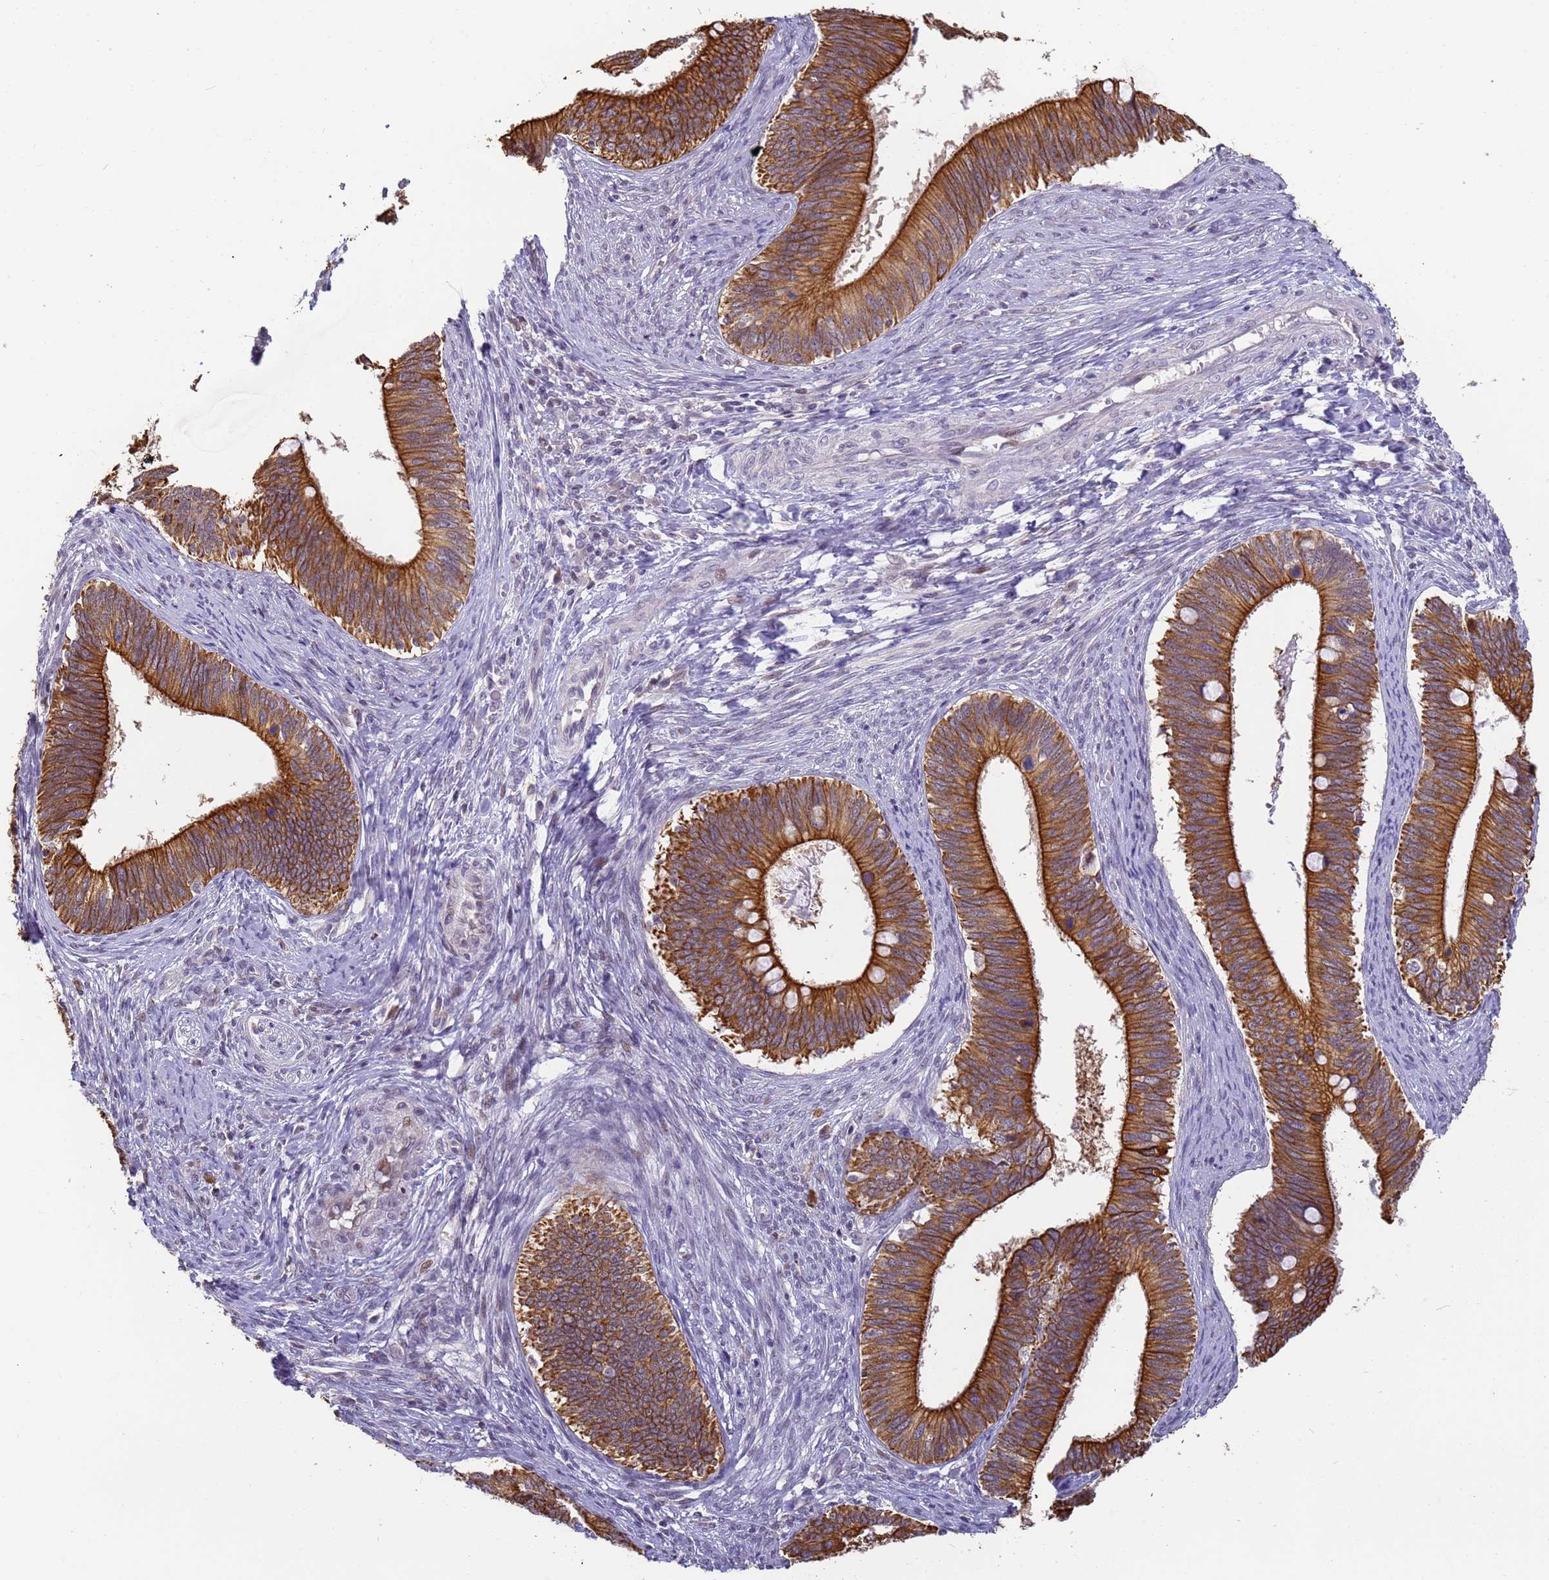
{"staining": {"intensity": "strong", "quantity": ">75%", "location": "cytoplasmic/membranous"}, "tissue": "cervical cancer", "cell_type": "Tumor cells", "image_type": "cancer", "snomed": [{"axis": "morphology", "description": "Adenocarcinoma, NOS"}, {"axis": "topography", "description": "Cervix"}], "caption": "IHC of cervical adenocarcinoma displays high levels of strong cytoplasmic/membranous staining in about >75% of tumor cells.", "gene": "VWA3A", "patient": {"sex": "female", "age": 42}}